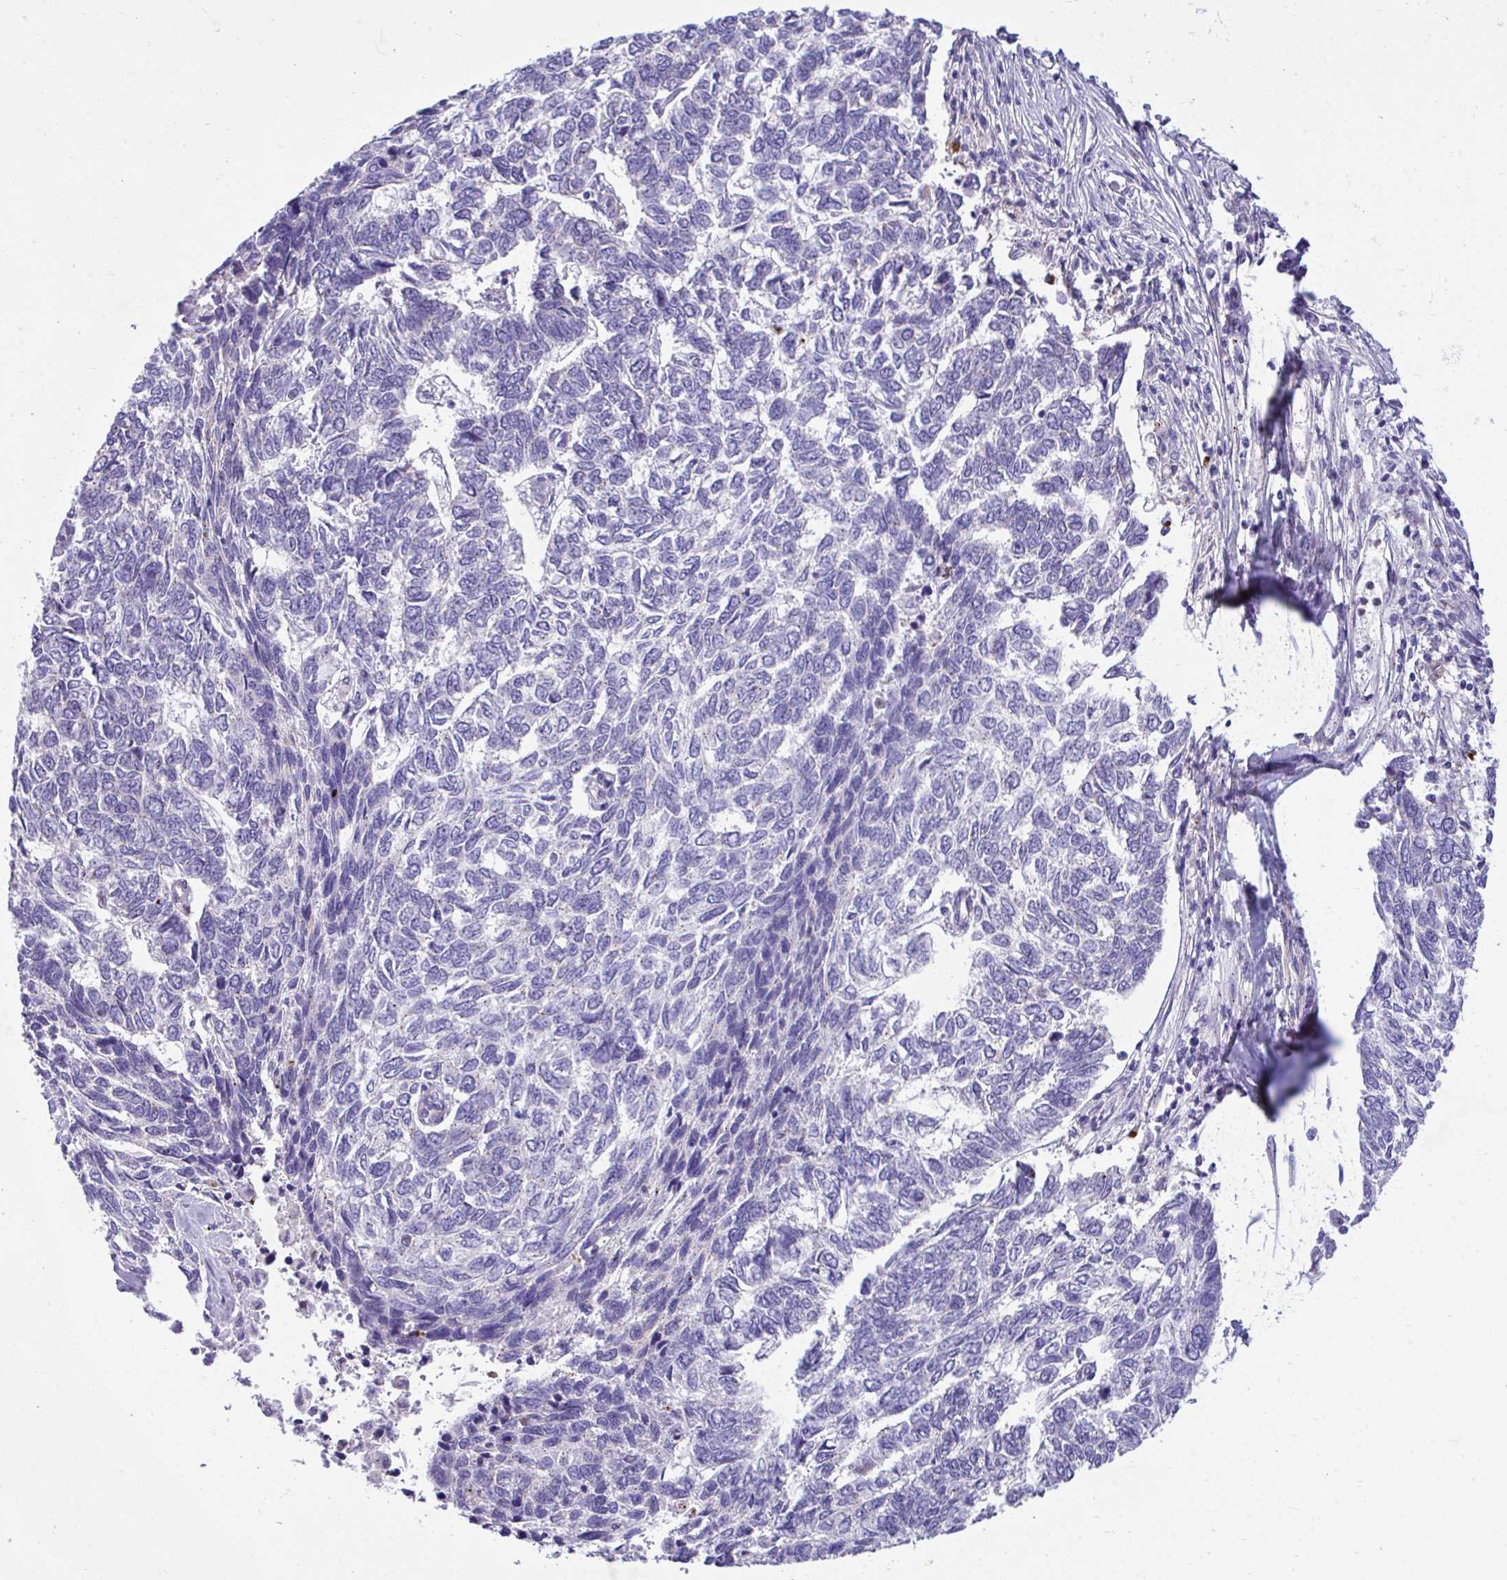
{"staining": {"intensity": "negative", "quantity": "none", "location": "none"}, "tissue": "skin cancer", "cell_type": "Tumor cells", "image_type": "cancer", "snomed": [{"axis": "morphology", "description": "Basal cell carcinoma"}, {"axis": "topography", "description": "Skin"}], "caption": "This is a histopathology image of immunohistochemistry staining of skin cancer (basal cell carcinoma), which shows no staining in tumor cells. Nuclei are stained in blue.", "gene": "MRPS16", "patient": {"sex": "female", "age": 65}}